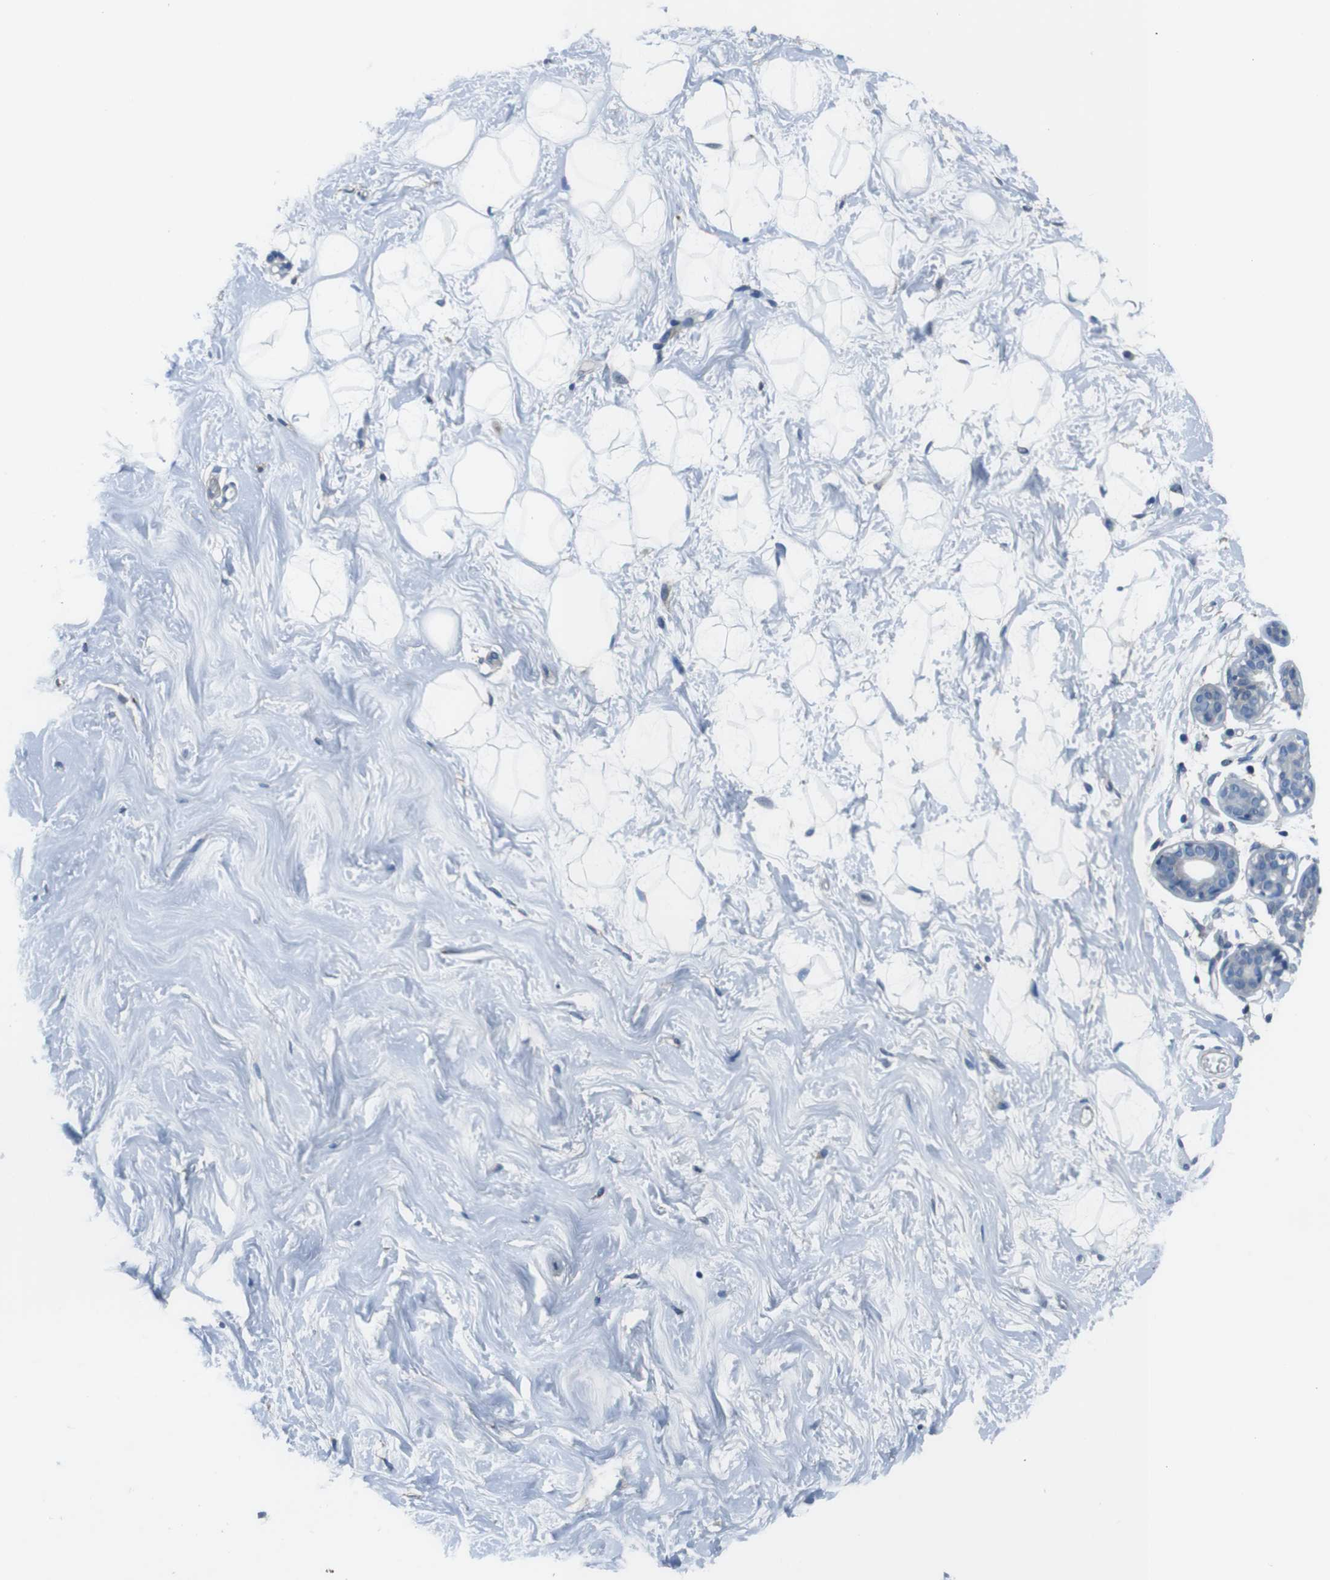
{"staining": {"intensity": "negative", "quantity": "none", "location": "none"}, "tissue": "breast", "cell_type": "Adipocytes", "image_type": "normal", "snomed": [{"axis": "morphology", "description": "Normal tissue, NOS"}, {"axis": "topography", "description": "Breast"}], "caption": "IHC image of normal breast: breast stained with DAB demonstrates no significant protein expression in adipocytes. Brightfield microscopy of IHC stained with DAB (brown) and hematoxylin (blue), captured at high magnification.", "gene": "TULP3", "patient": {"sex": "female", "age": 23}}